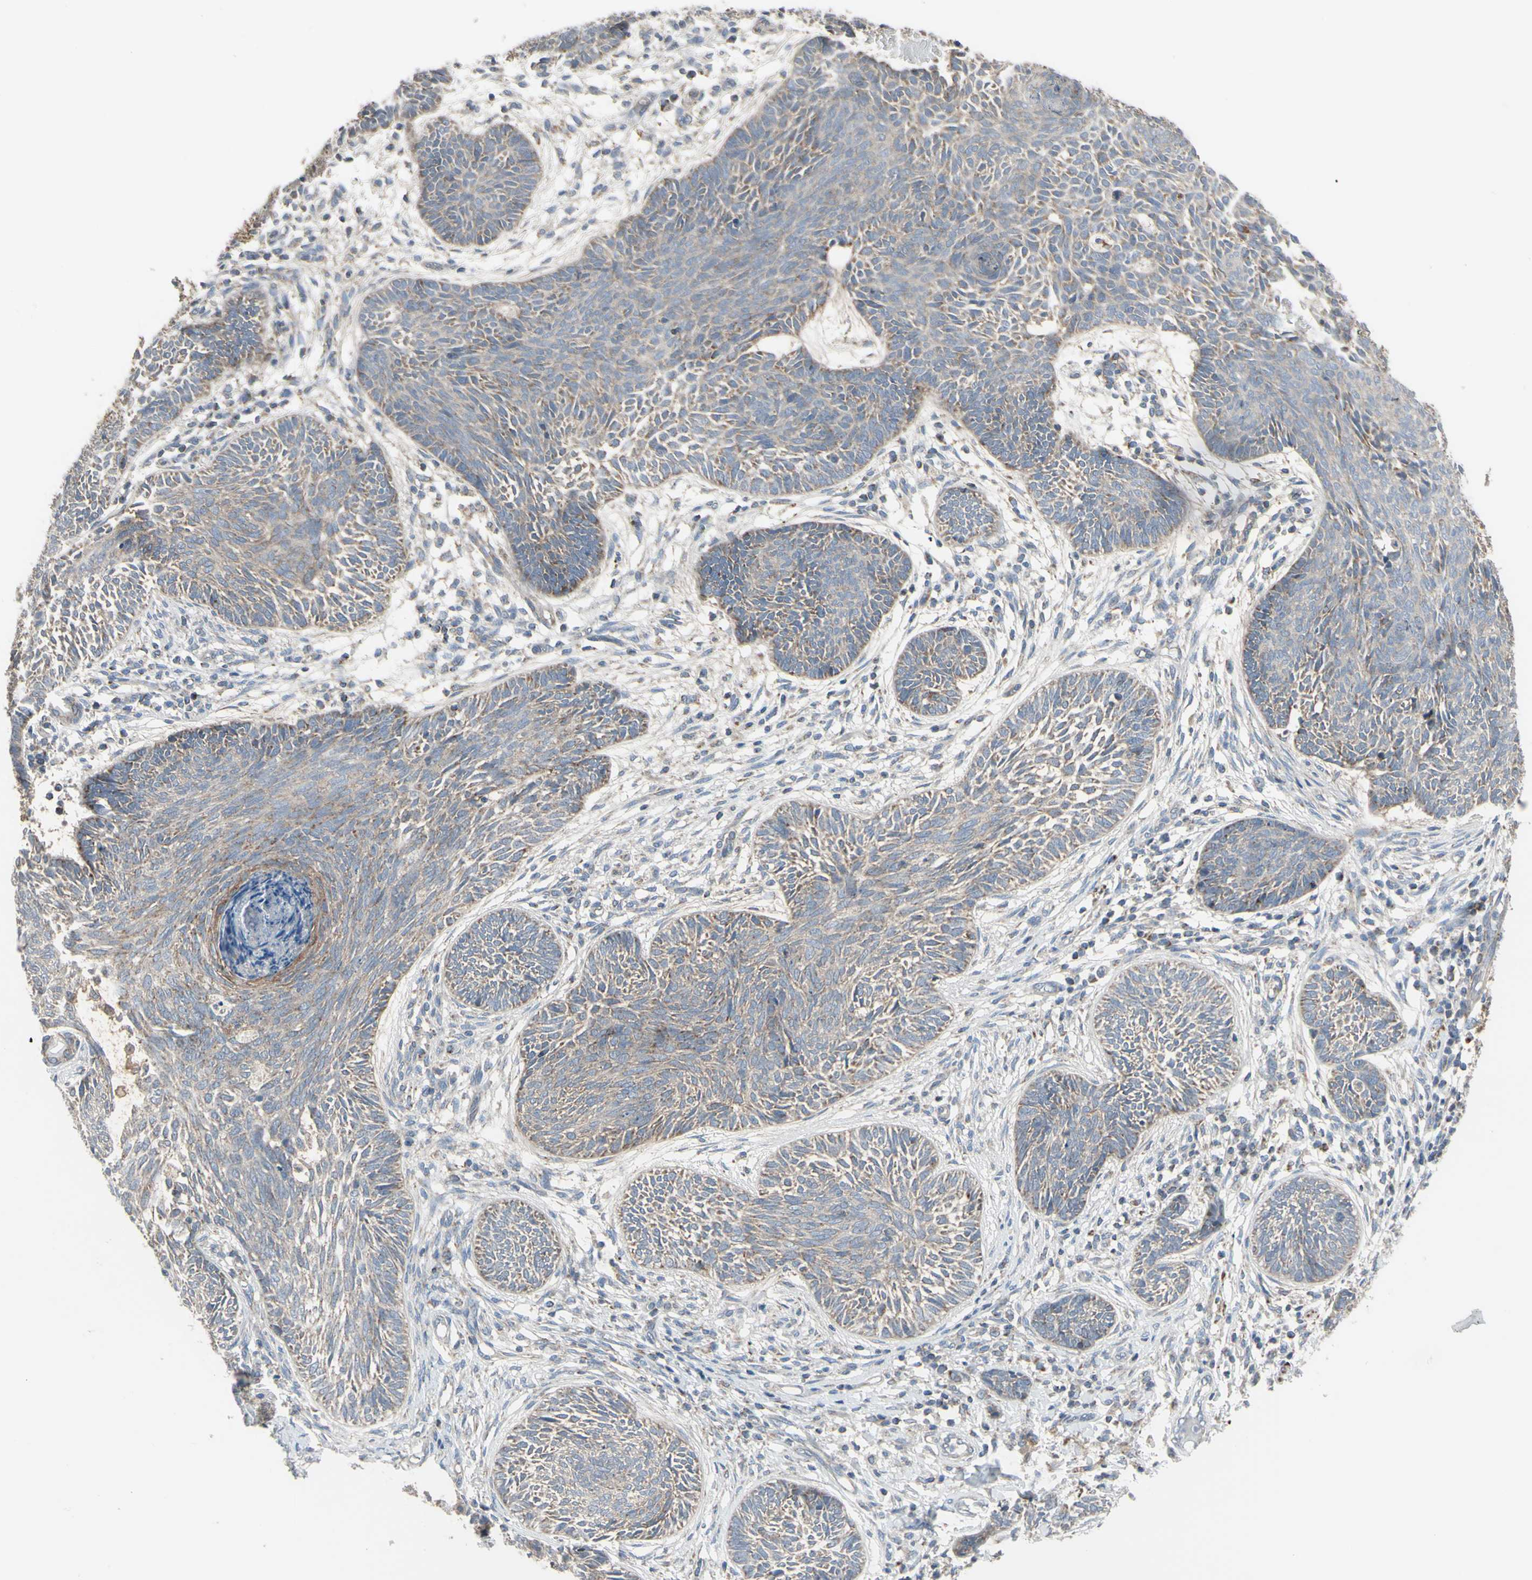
{"staining": {"intensity": "weak", "quantity": "25%-75%", "location": "cytoplasmic/membranous"}, "tissue": "skin cancer", "cell_type": "Tumor cells", "image_type": "cancer", "snomed": [{"axis": "morphology", "description": "Papilloma, NOS"}, {"axis": "morphology", "description": "Basal cell carcinoma"}, {"axis": "topography", "description": "Skin"}], "caption": "Immunohistochemistry (IHC) histopathology image of skin papilloma stained for a protein (brown), which exhibits low levels of weak cytoplasmic/membranous expression in about 25%-75% of tumor cells.", "gene": "FAM171B", "patient": {"sex": "male", "age": 87}}